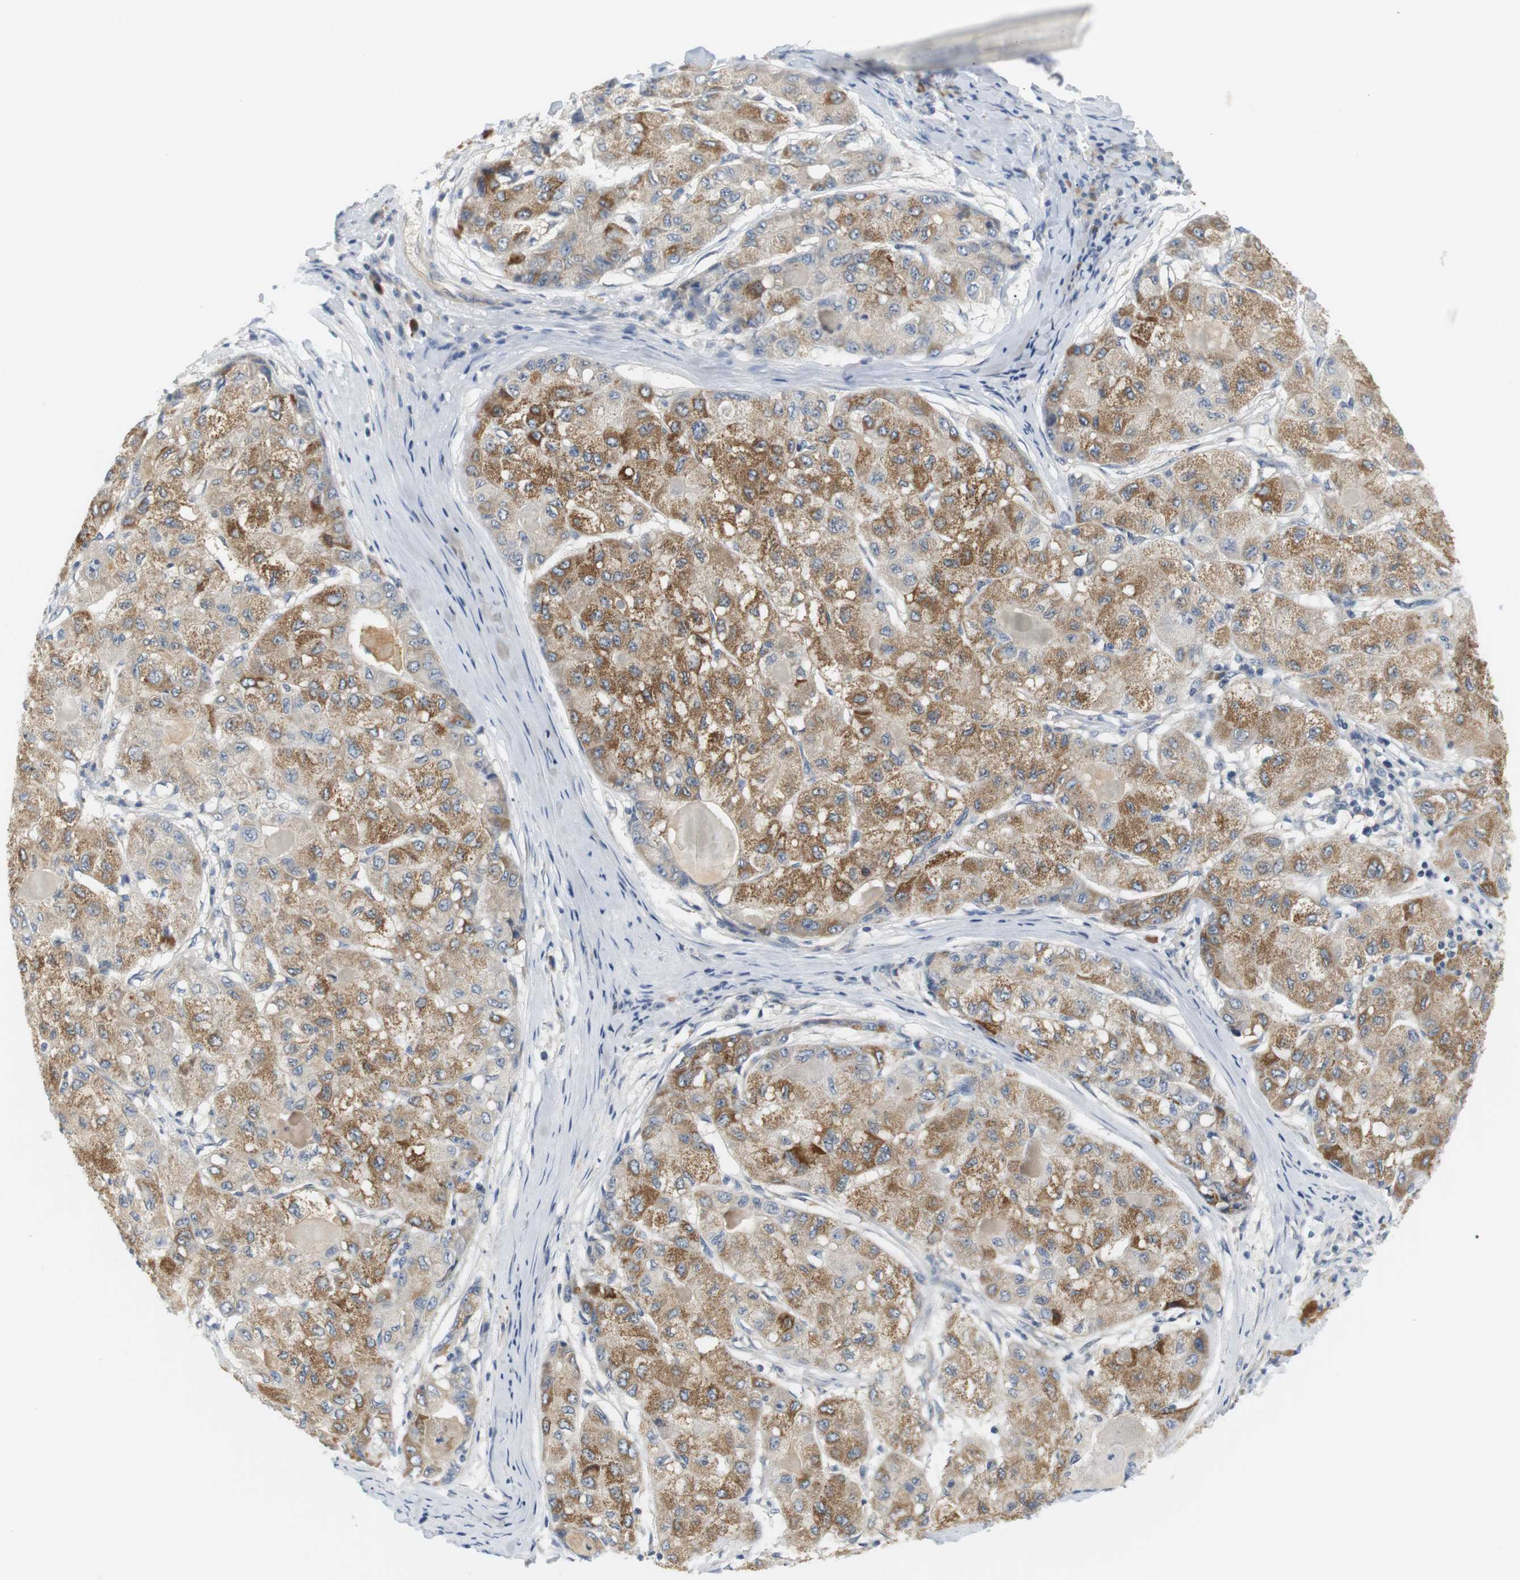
{"staining": {"intensity": "moderate", "quantity": ">75%", "location": "cytoplasmic/membranous"}, "tissue": "liver cancer", "cell_type": "Tumor cells", "image_type": "cancer", "snomed": [{"axis": "morphology", "description": "Carcinoma, Hepatocellular, NOS"}, {"axis": "topography", "description": "Liver"}], "caption": "Protein staining of liver cancer tissue shows moderate cytoplasmic/membranous expression in about >75% of tumor cells. (DAB = brown stain, brightfield microscopy at high magnification).", "gene": "EVA1C", "patient": {"sex": "male", "age": 80}}